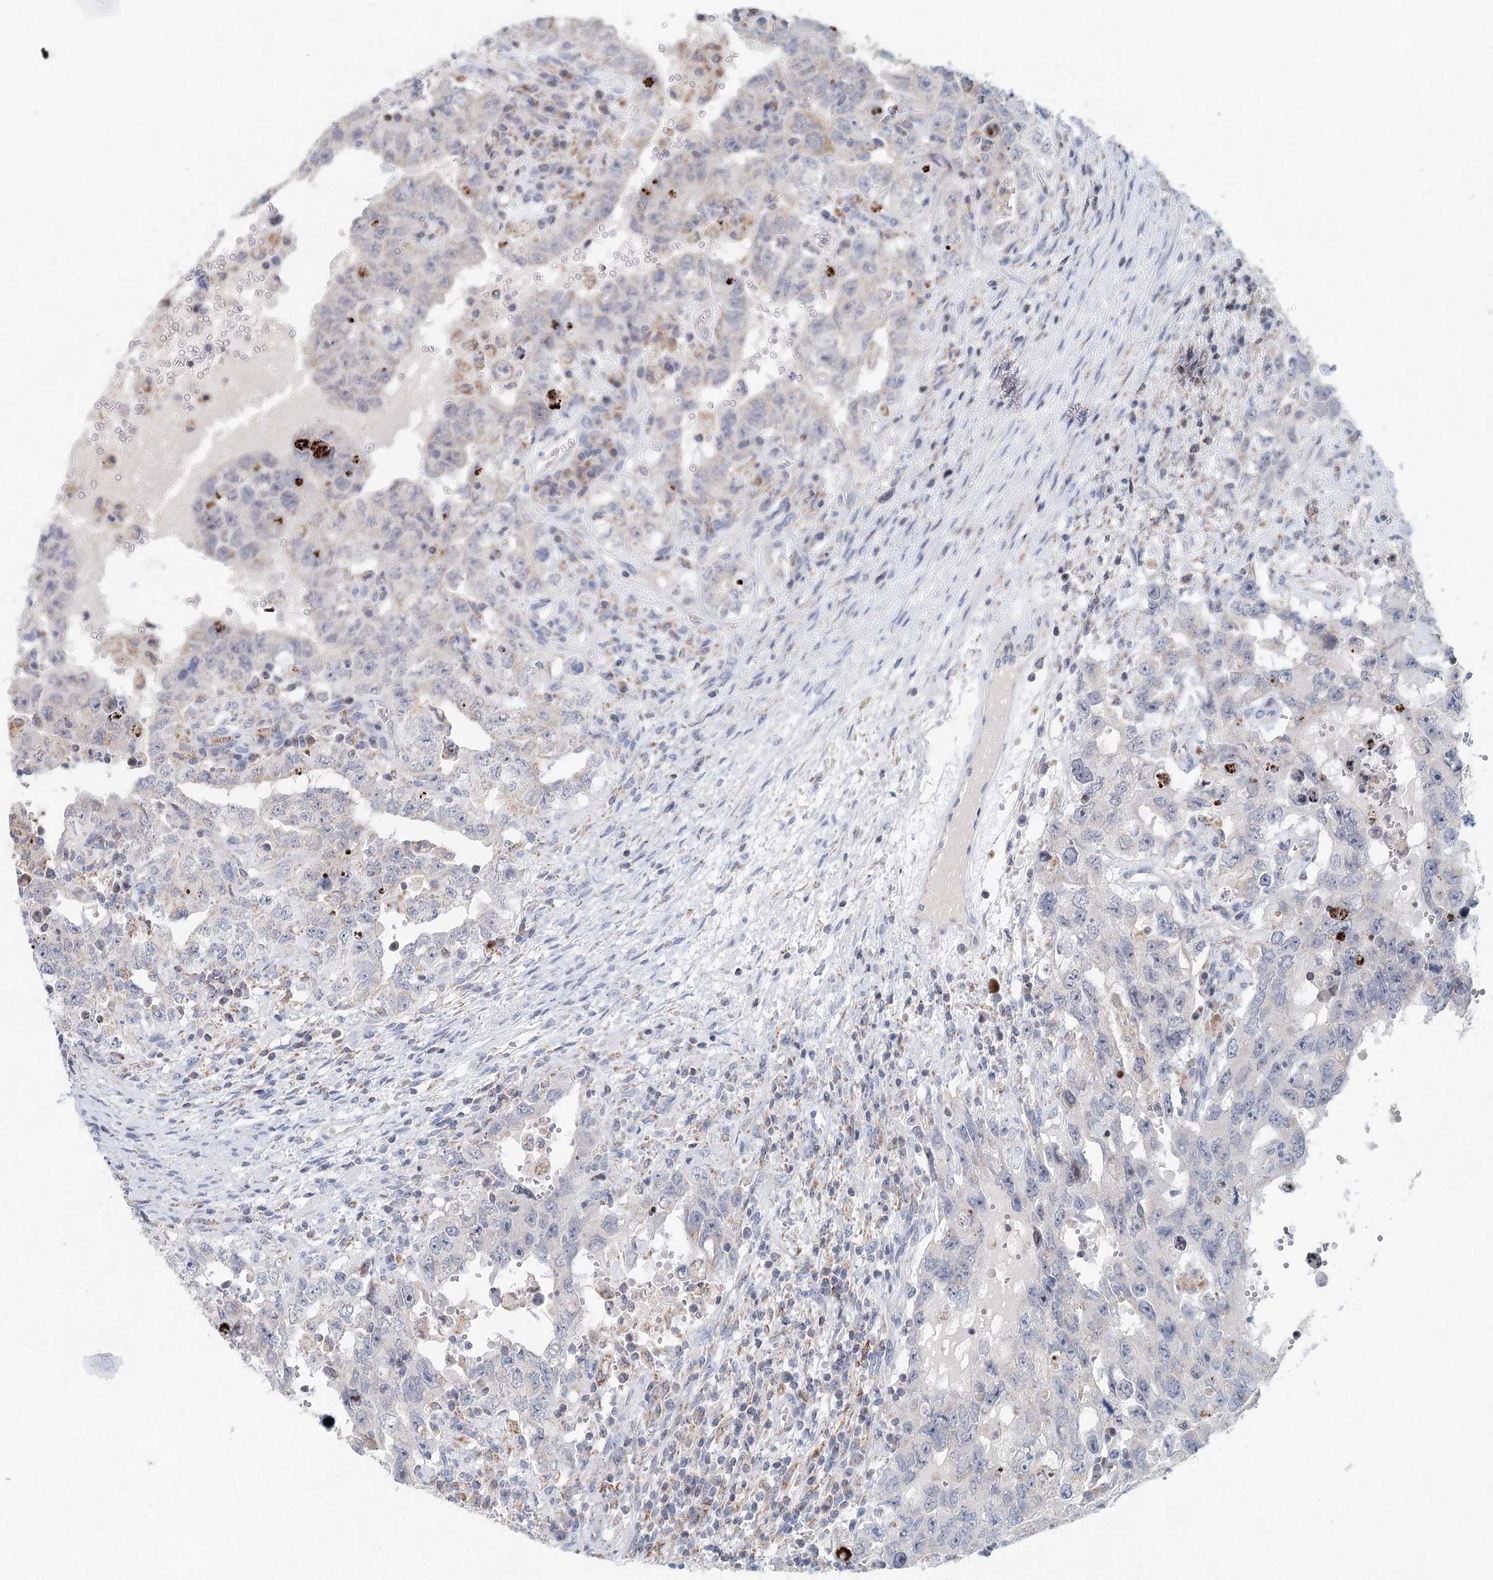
{"staining": {"intensity": "negative", "quantity": "none", "location": "none"}, "tissue": "testis cancer", "cell_type": "Tumor cells", "image_type": "cancer", "snomed": [{"axis": "morphology", "description": "Carcinoma, Embryonal, NOS"}, {"axis": "topography", "description": "Testis"}], "caption": "Photomicrograph shows no significant protein staining in tumor cells of testis cancer.", "gene": "XPO6", "patient": {"sex": "male", "age": 26}}